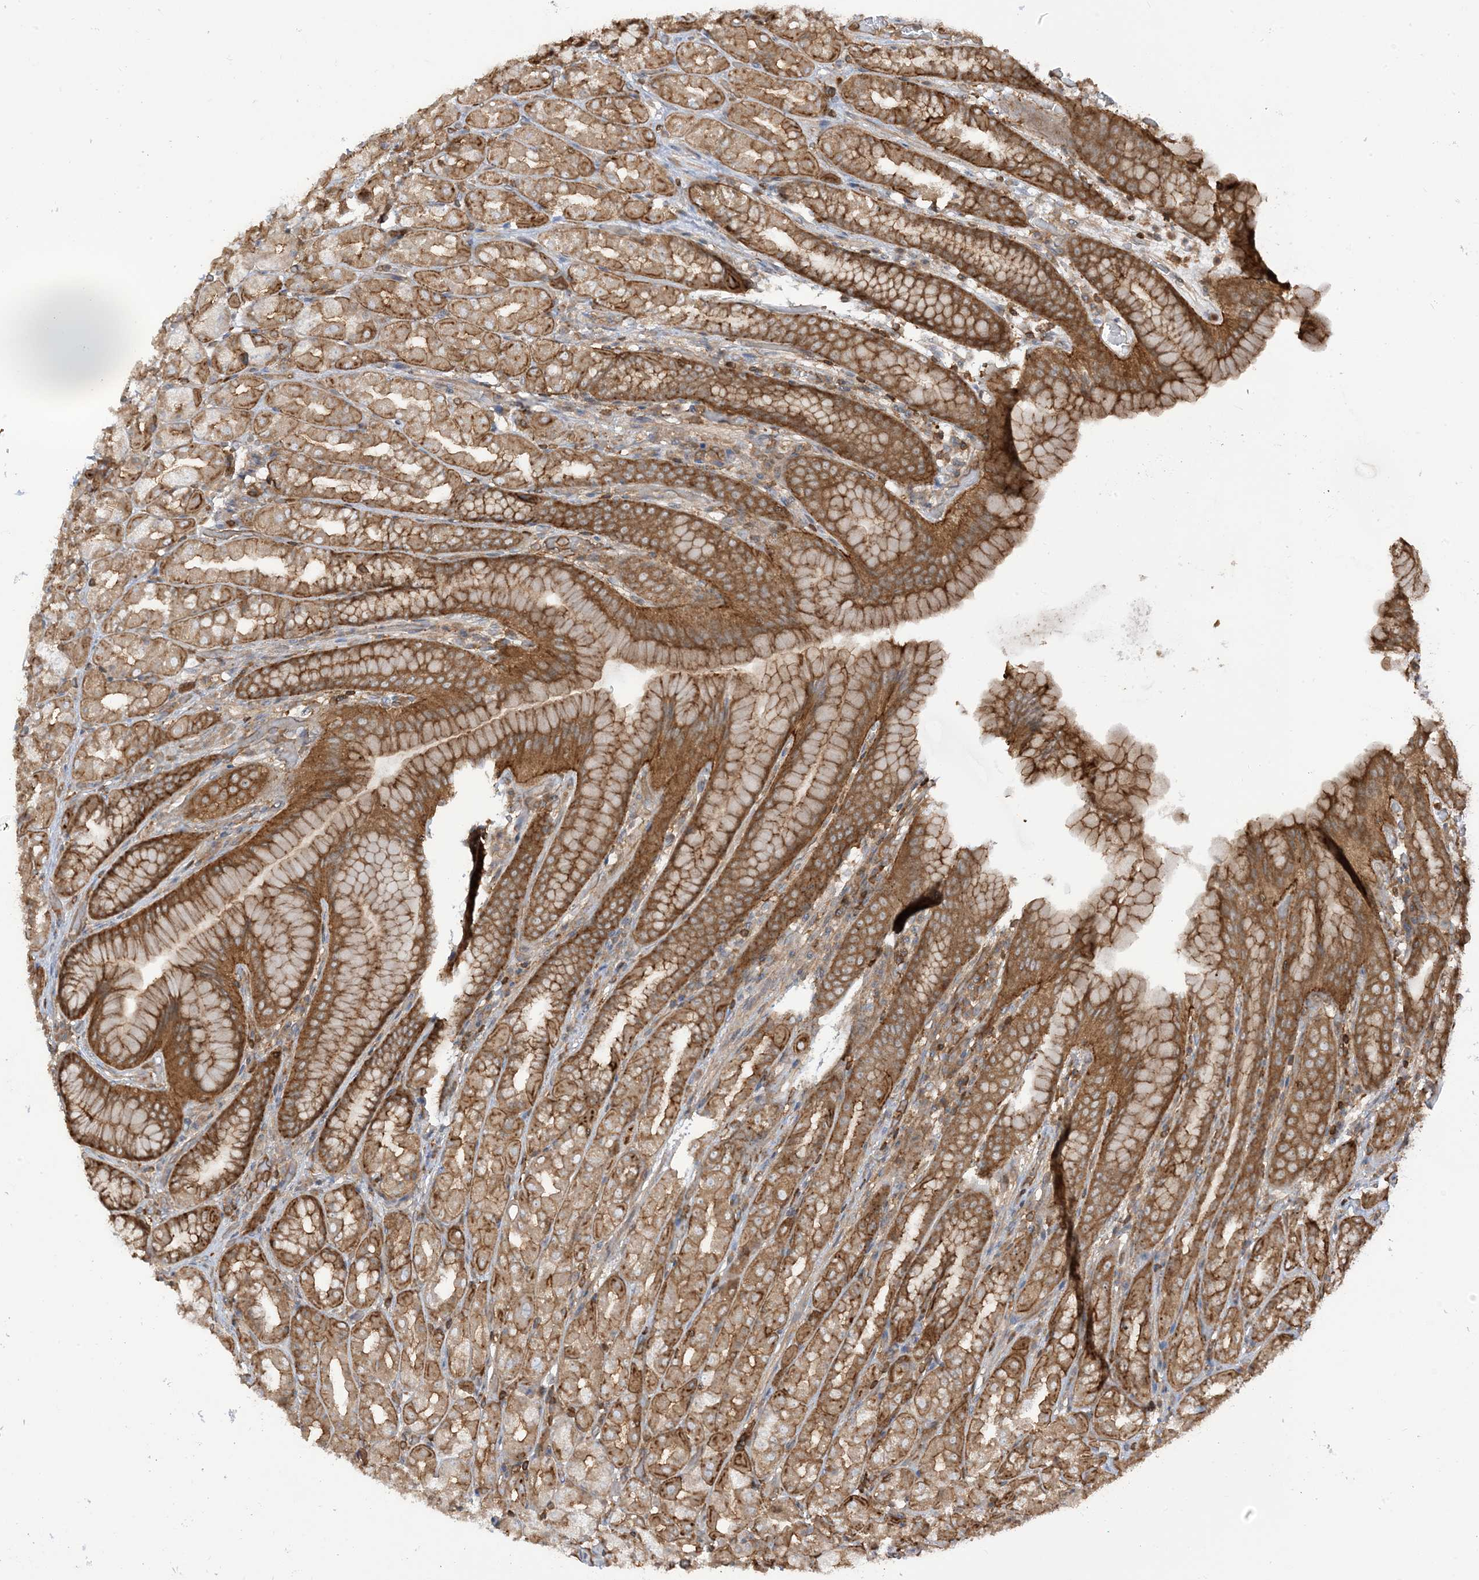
{"staining": {"intensity": "moderate", "quantity": ">75%", "location": "cytoplasmic/membranous"}, "tissue": "stomach", "cell_type": "Glandular cells", "image_type": "normal", "snomed": [{"axis": "morphology", "description": "Normal tissue, NOS"}, {"axis": "topography", "description": "Stomach, upper"}], "caption": "Glandular cells show medium levels of moderate cytoplasmic/membranous positivity in approximately >75% of cells in normal human stomach. (IHC, brightfield microscopy, high magnification).", "gene": "CAPZB", "patient": {"sex": "male", "age": 68}}